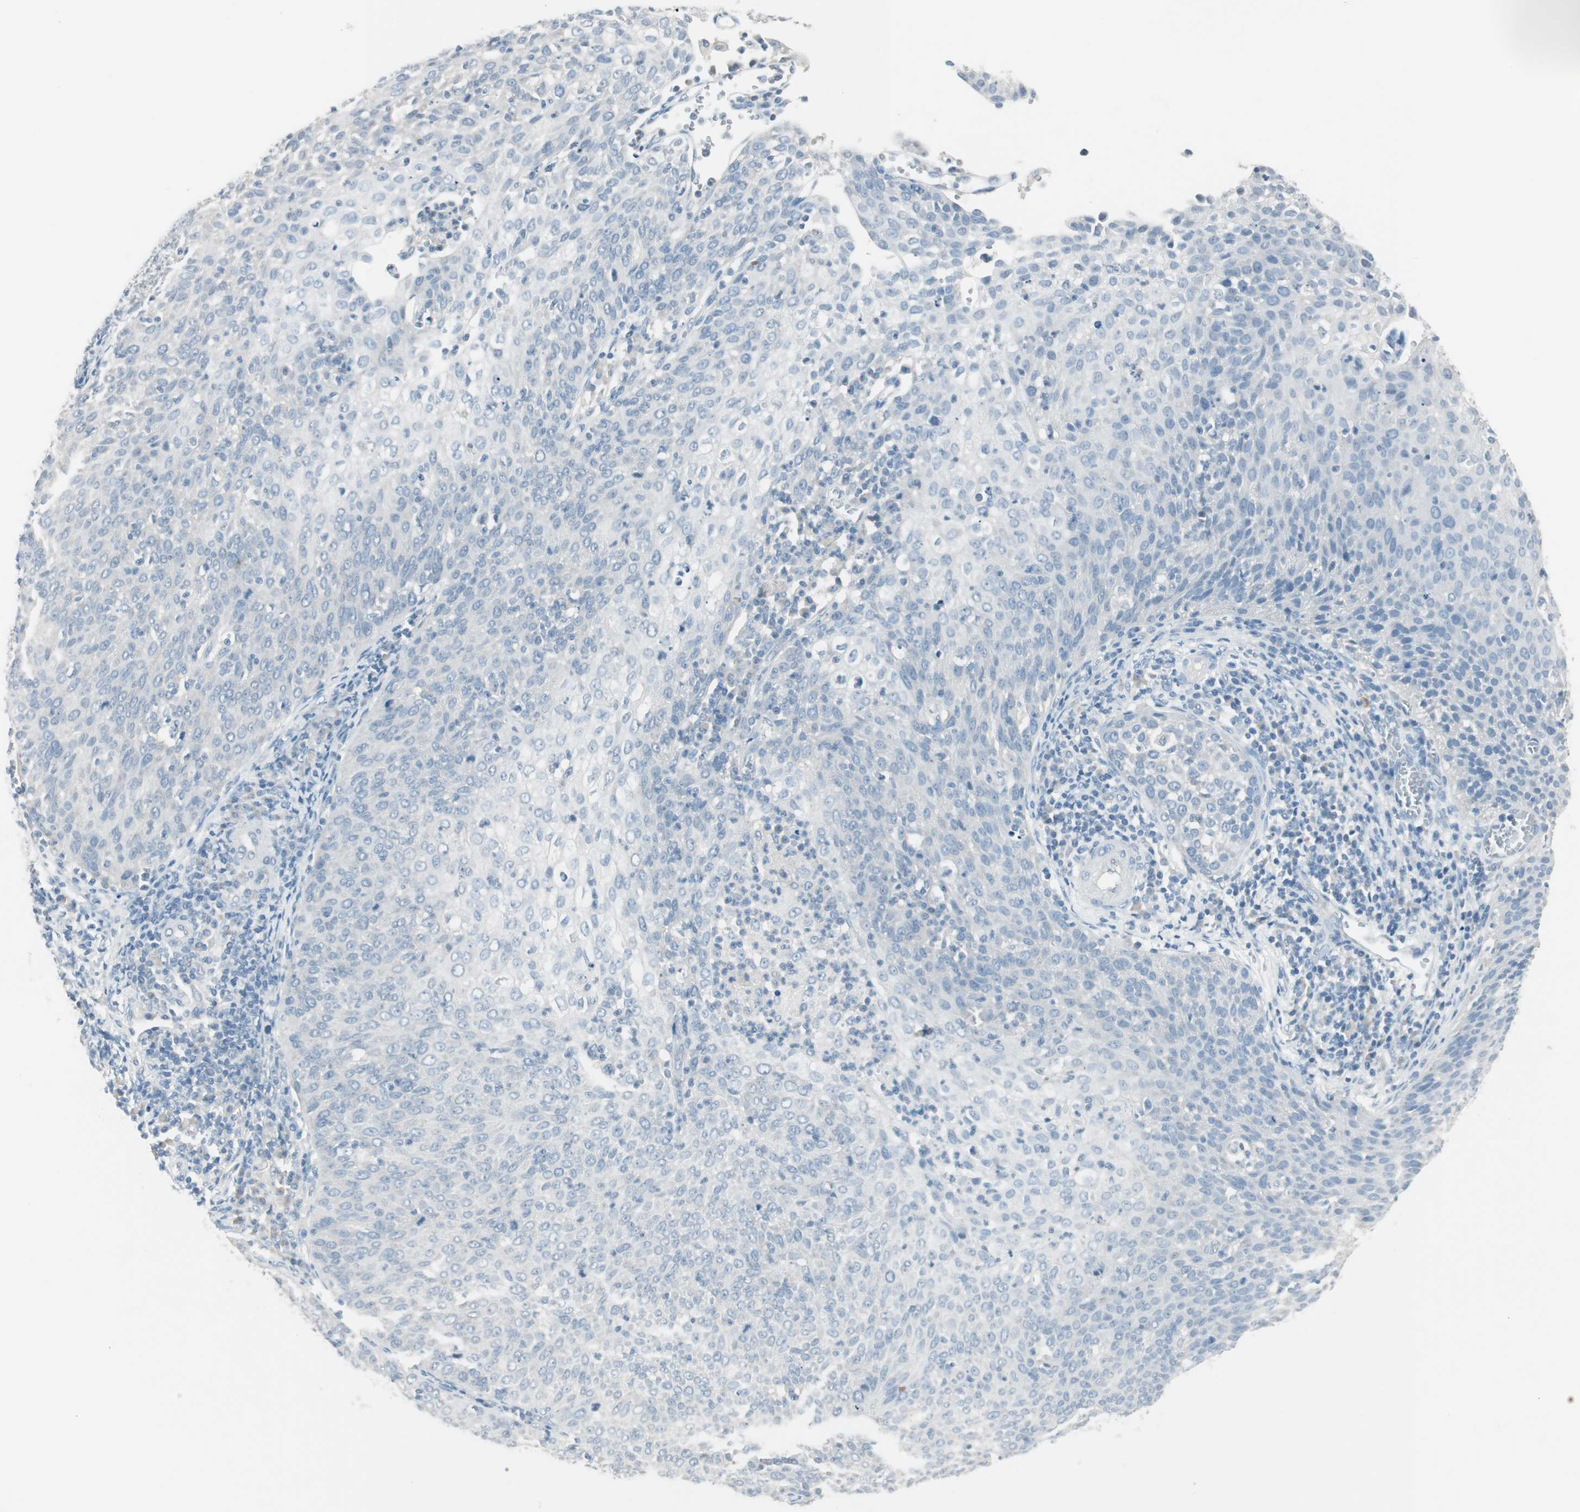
{"staining": {"intensity": "negative", "quantity": "none", "location": "none"}, "tissue": "cervical cancer", "cell_type": "Tumor cells", "image_type": "cancer", "snomed": [{"axis": "morphology", "description": "Squamous cell carcinoma, NOS"}, {"axis": "topography", "description": "Cervix"}], "caption": "Immunohistochemistry image of neoplastic tissue: human squamous cell carcinoma (cervical) stained with DAB (3,3'-diaminobenzidine) exhibits no significant protein staining in tumor cells.", "gene": "ITLN2", "patient": {"sex": "female", "age": 38}}